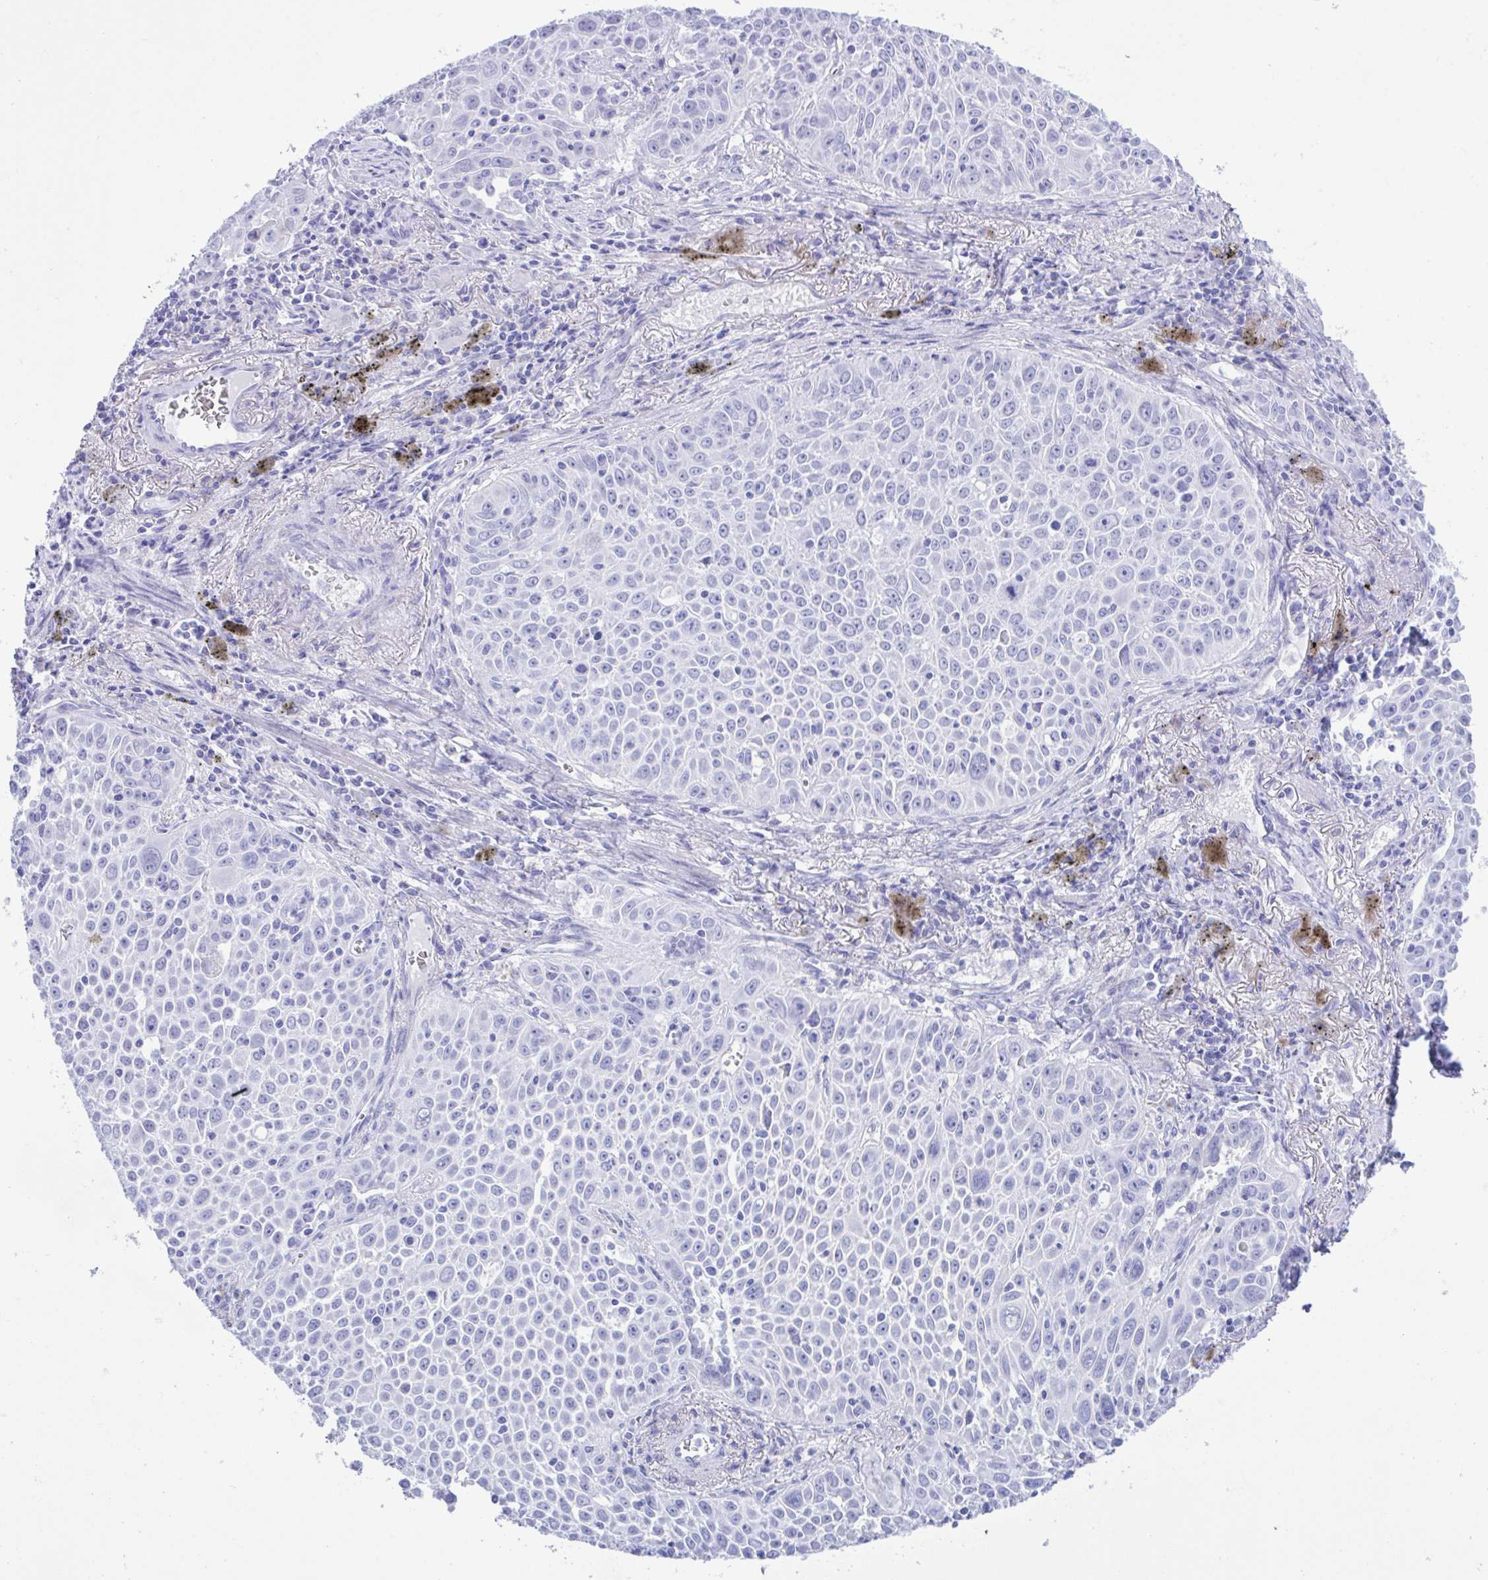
{"staining": {"intensity": "negative", "quantity": "none", "location": "none"}, "tissue": "lung cancer", "cell_type": "Tumor cells", "image_type": "cancer", "snomed": [{"axis": "morphology", "description": "Squamous cell carcinoma, NOS"}, {"axis": "morphology", "description": "Squamous cell carcinoma, metastatic, NOS"}, {"axis": "topography", "description": "Lymph node"}, {"axis": "topography", "description": "Lung"}], "caption": "IHC micrograph of squamous cell carcinoma (lung) stained for a protein (brown), which reveals no expression in tumor cells.", "gene": "BEX5", "patient": {"sex": "female", "age": 62}}